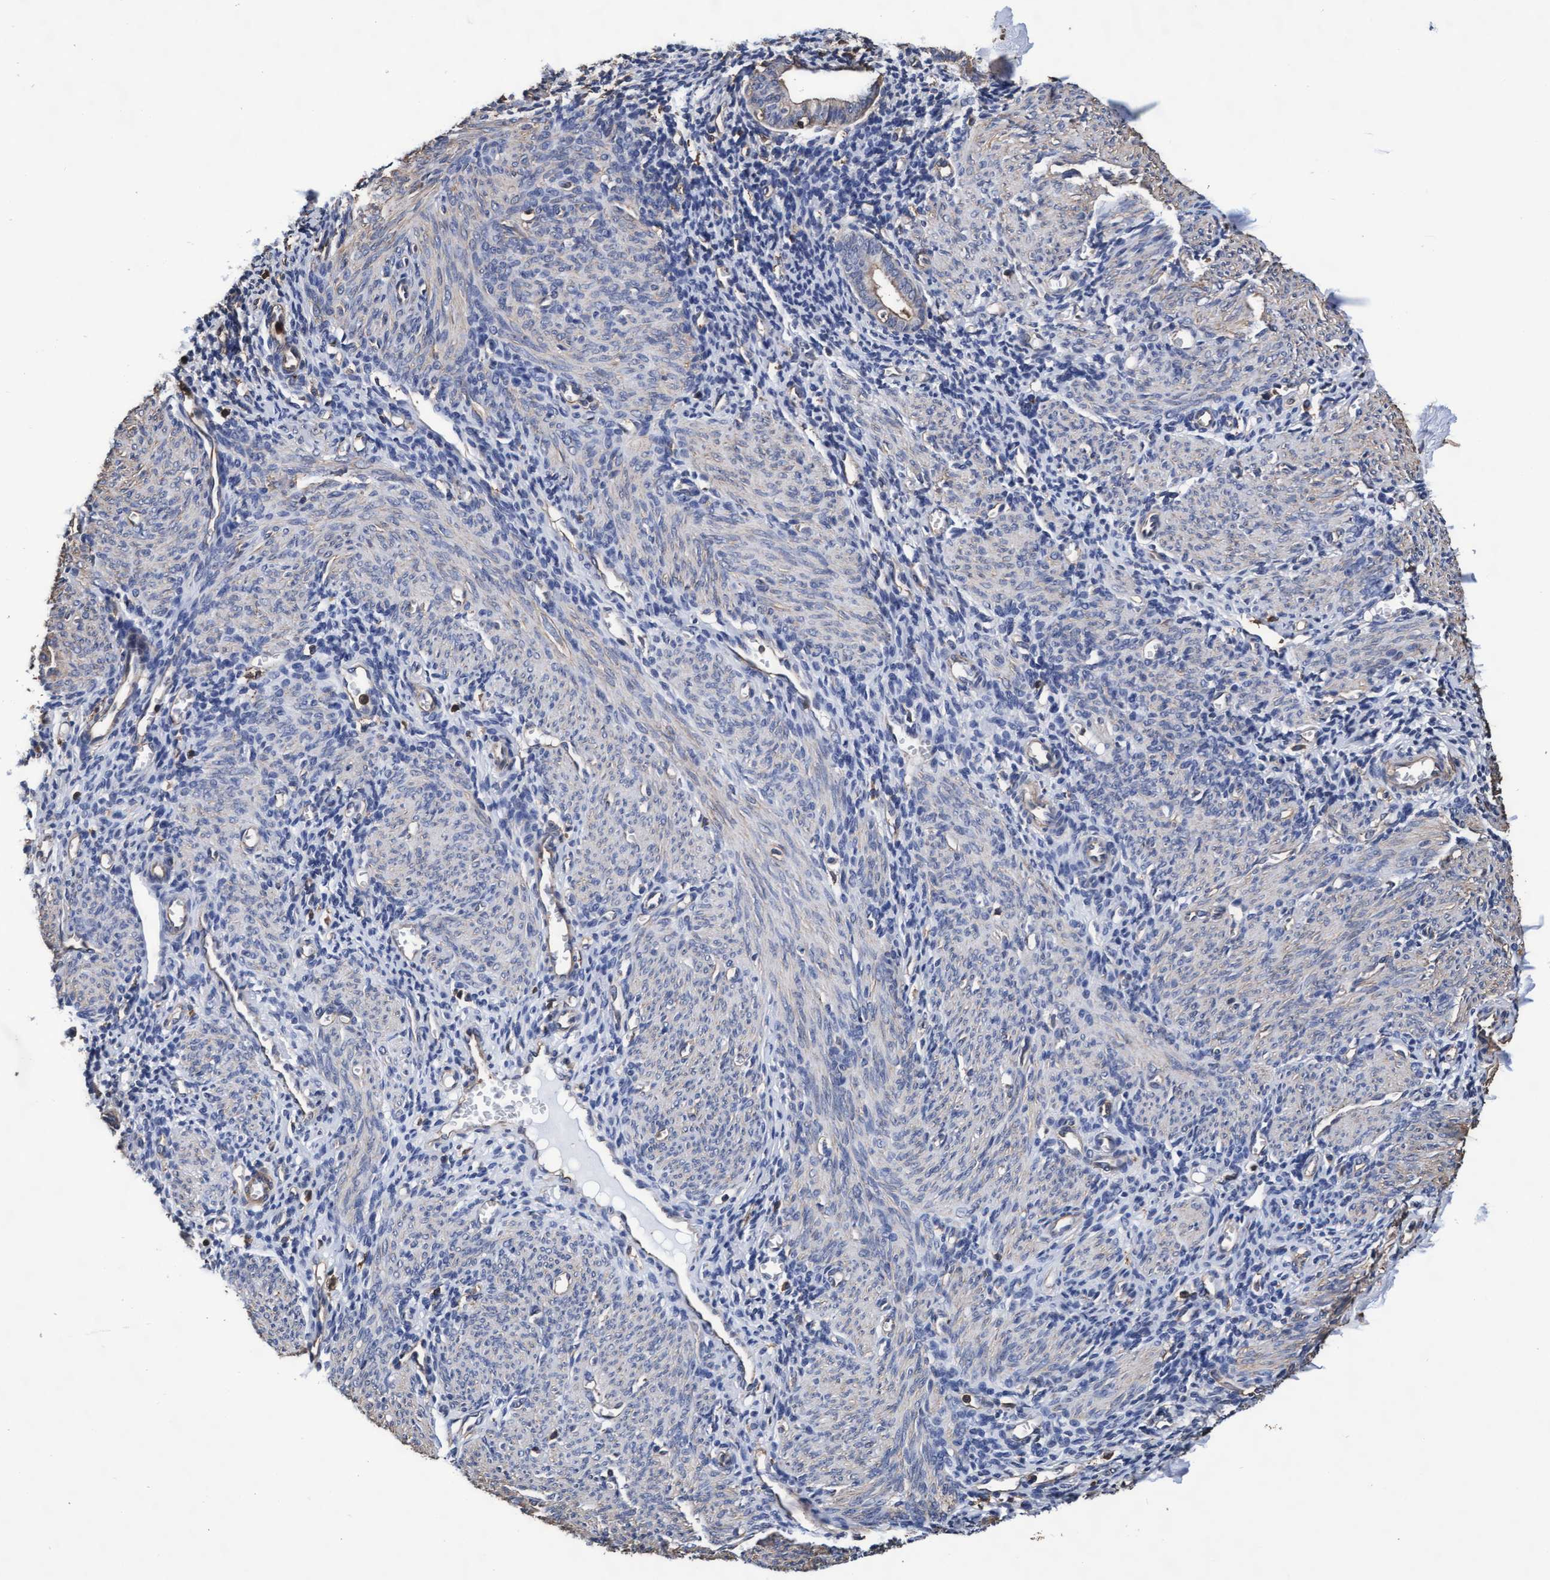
{"staining": {"intensity": "weak", "quantity": "<25%", "location": "cytoplasmic/membranous"}, "tissue": "endometrium", "cell_type": "Cells in endometrial stroma", "image_type": "normal", "snomed": [{"axis": "morphology", "description": "Normal tissue, NOS"}, {"axis": "morphology", "description": "Adenocarcinoma, NOS"}, {"axis": "topography", "description": "Endometrium"}], "caption": "Immunohistochemical staining of unremarkable endometrium exhibits no significant expression in cells in endometrial stroma. (Brightfield microscopy of DAB immunohistochemistry (IHC) at high magnification).", "gene": "GRHPR", "patient": {"sex": "female", "age": 57}}